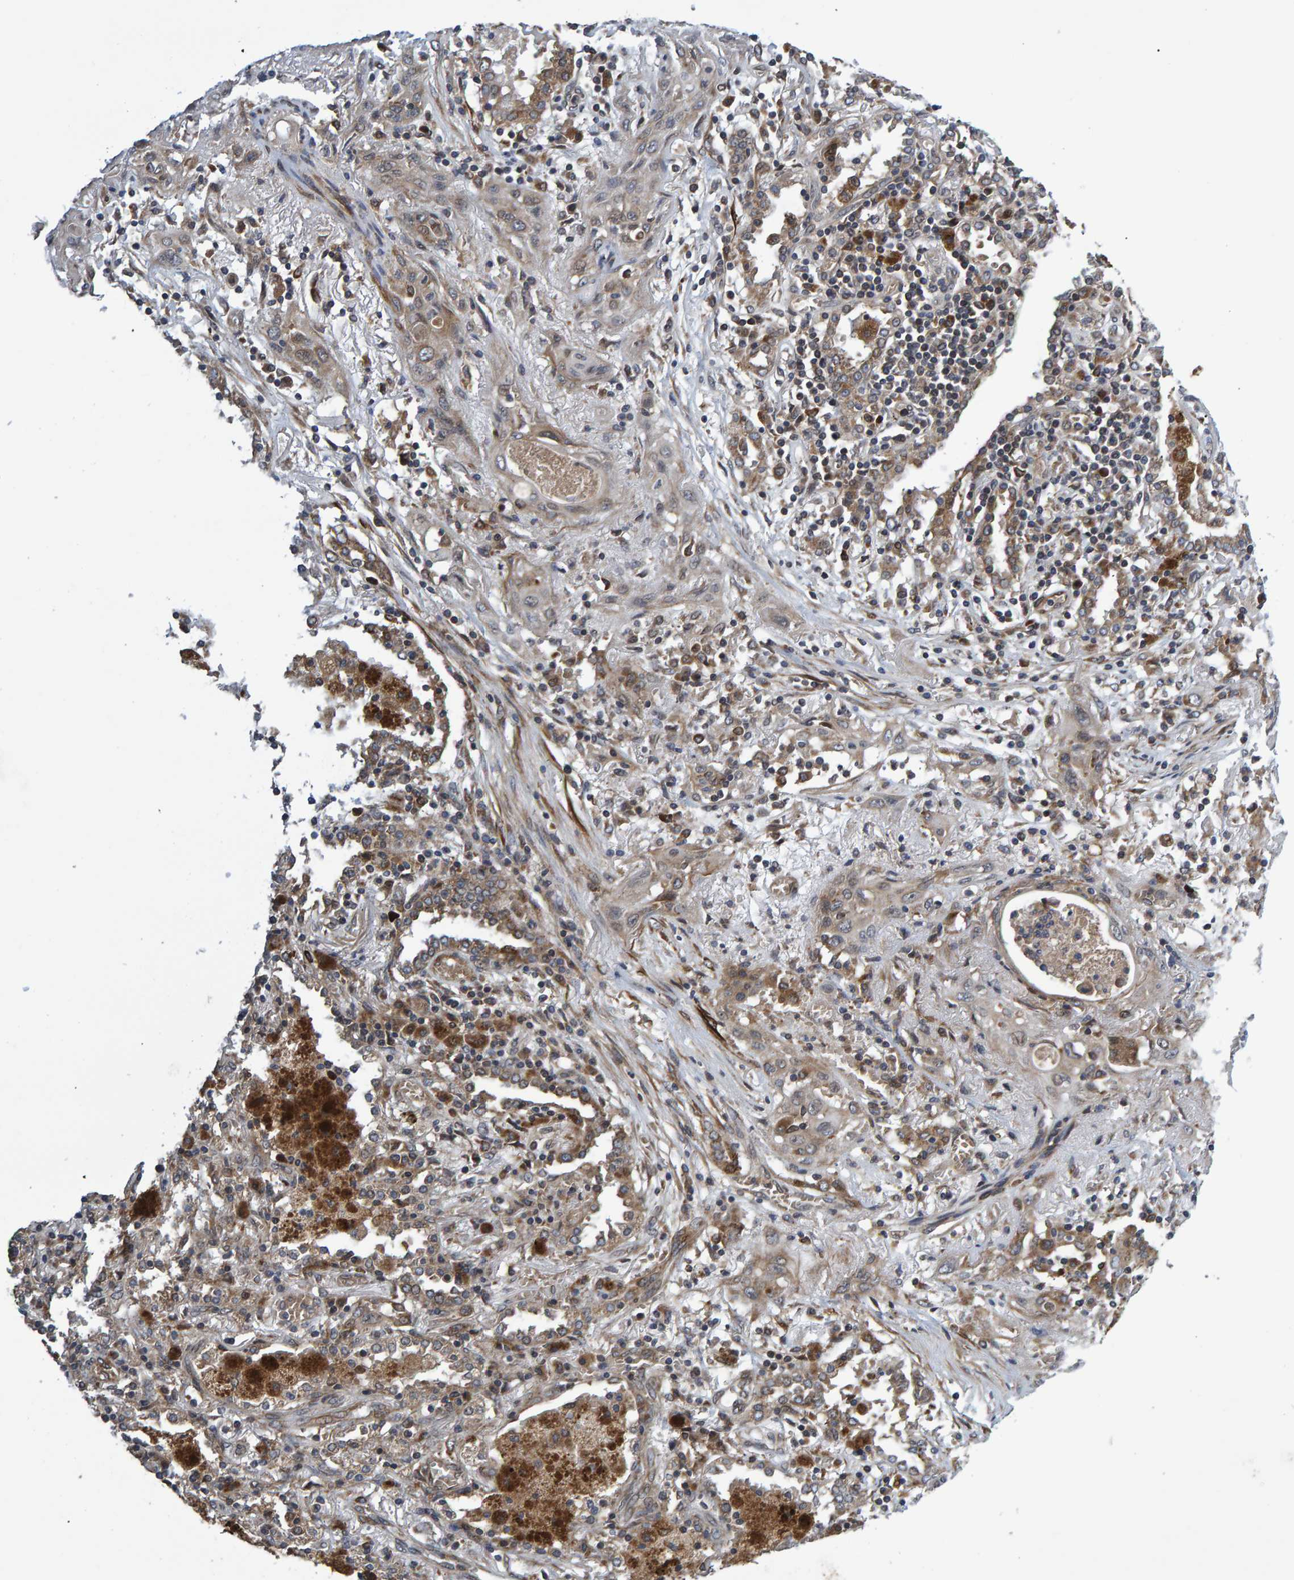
{"staining": {"intensity": "weak", "quantity": "<25%", "location": "cytoplasmic/membranous"}, "tissue": "lung cancer", "cell_type": "Tumor cells", "image_type": "cancer", "snomed": [{"axis": "morphology", "description": "Squamous cell carcinoma, NOS"}, {"axis": "topography", "description": "Lung"}], "caption": "Immunohistochemistry (IHC) image of lung cancer stained for a protein (brown), which displays no positivity in tumor cells.", "gene": "ATP6V1H", "patient": {"sex": "female", "age": 47}}